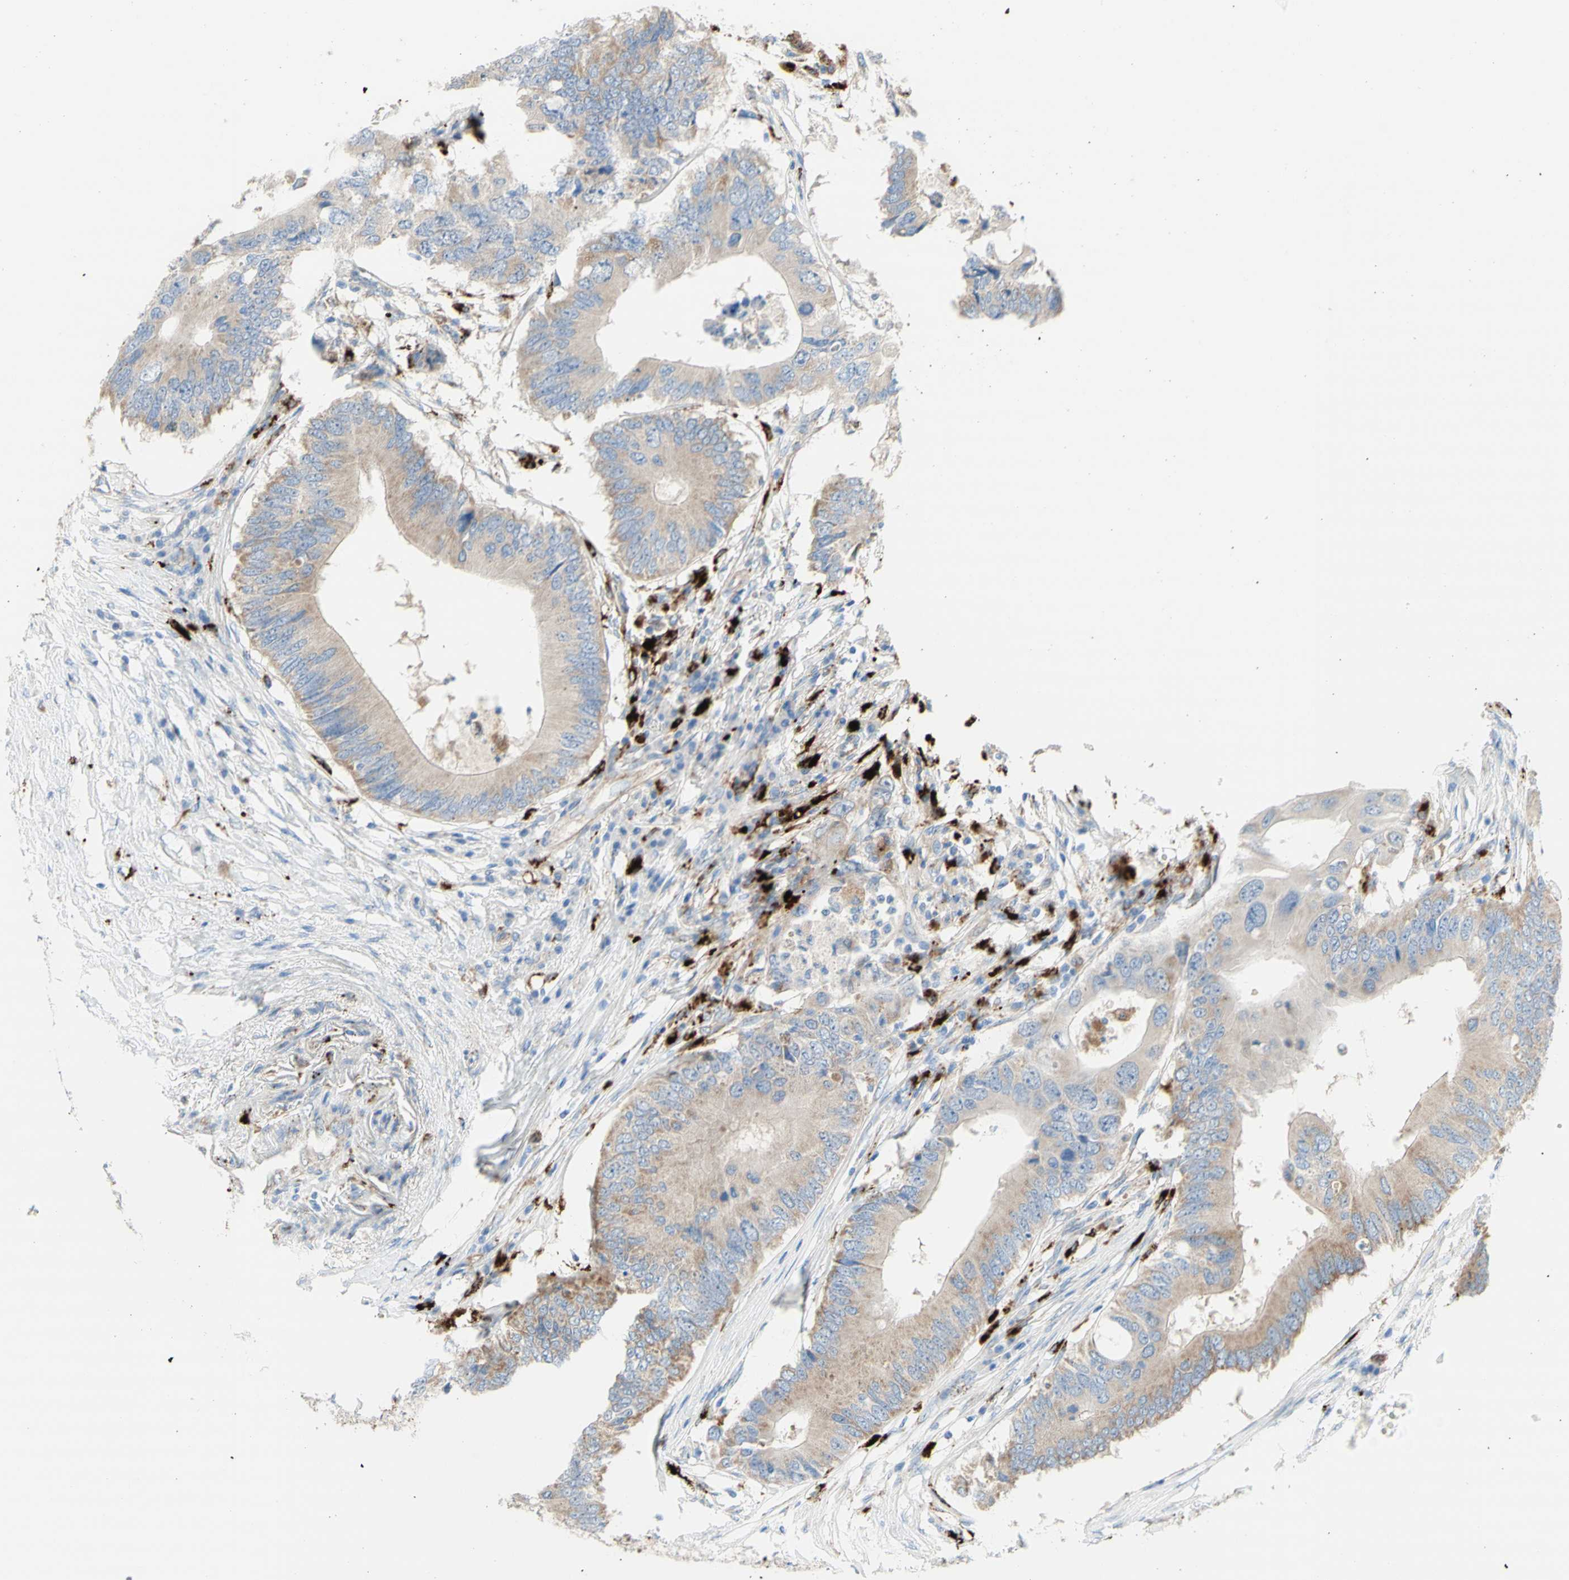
{"staining": {"intensity": "weak", "quantity": ">75%", "location": "cytoplasmic/membranous"}, "tissue": "colorectal cancer", "cell_type": "Tumor cells", "image_type": "cancer", "snomed": [{"axis": "morphology", "description": "Adenocarcinoma, NOS"}, {"axis": "topography", "description": "Colon"}], "caption": "Brown immunohistochemical staining in human colorectal cancer exhibits weak cytoplasmic/membranous staining in approximately >75% of tumor cells.", "gene": "URB2", "patient": {"sex": "male", "age": 71}}